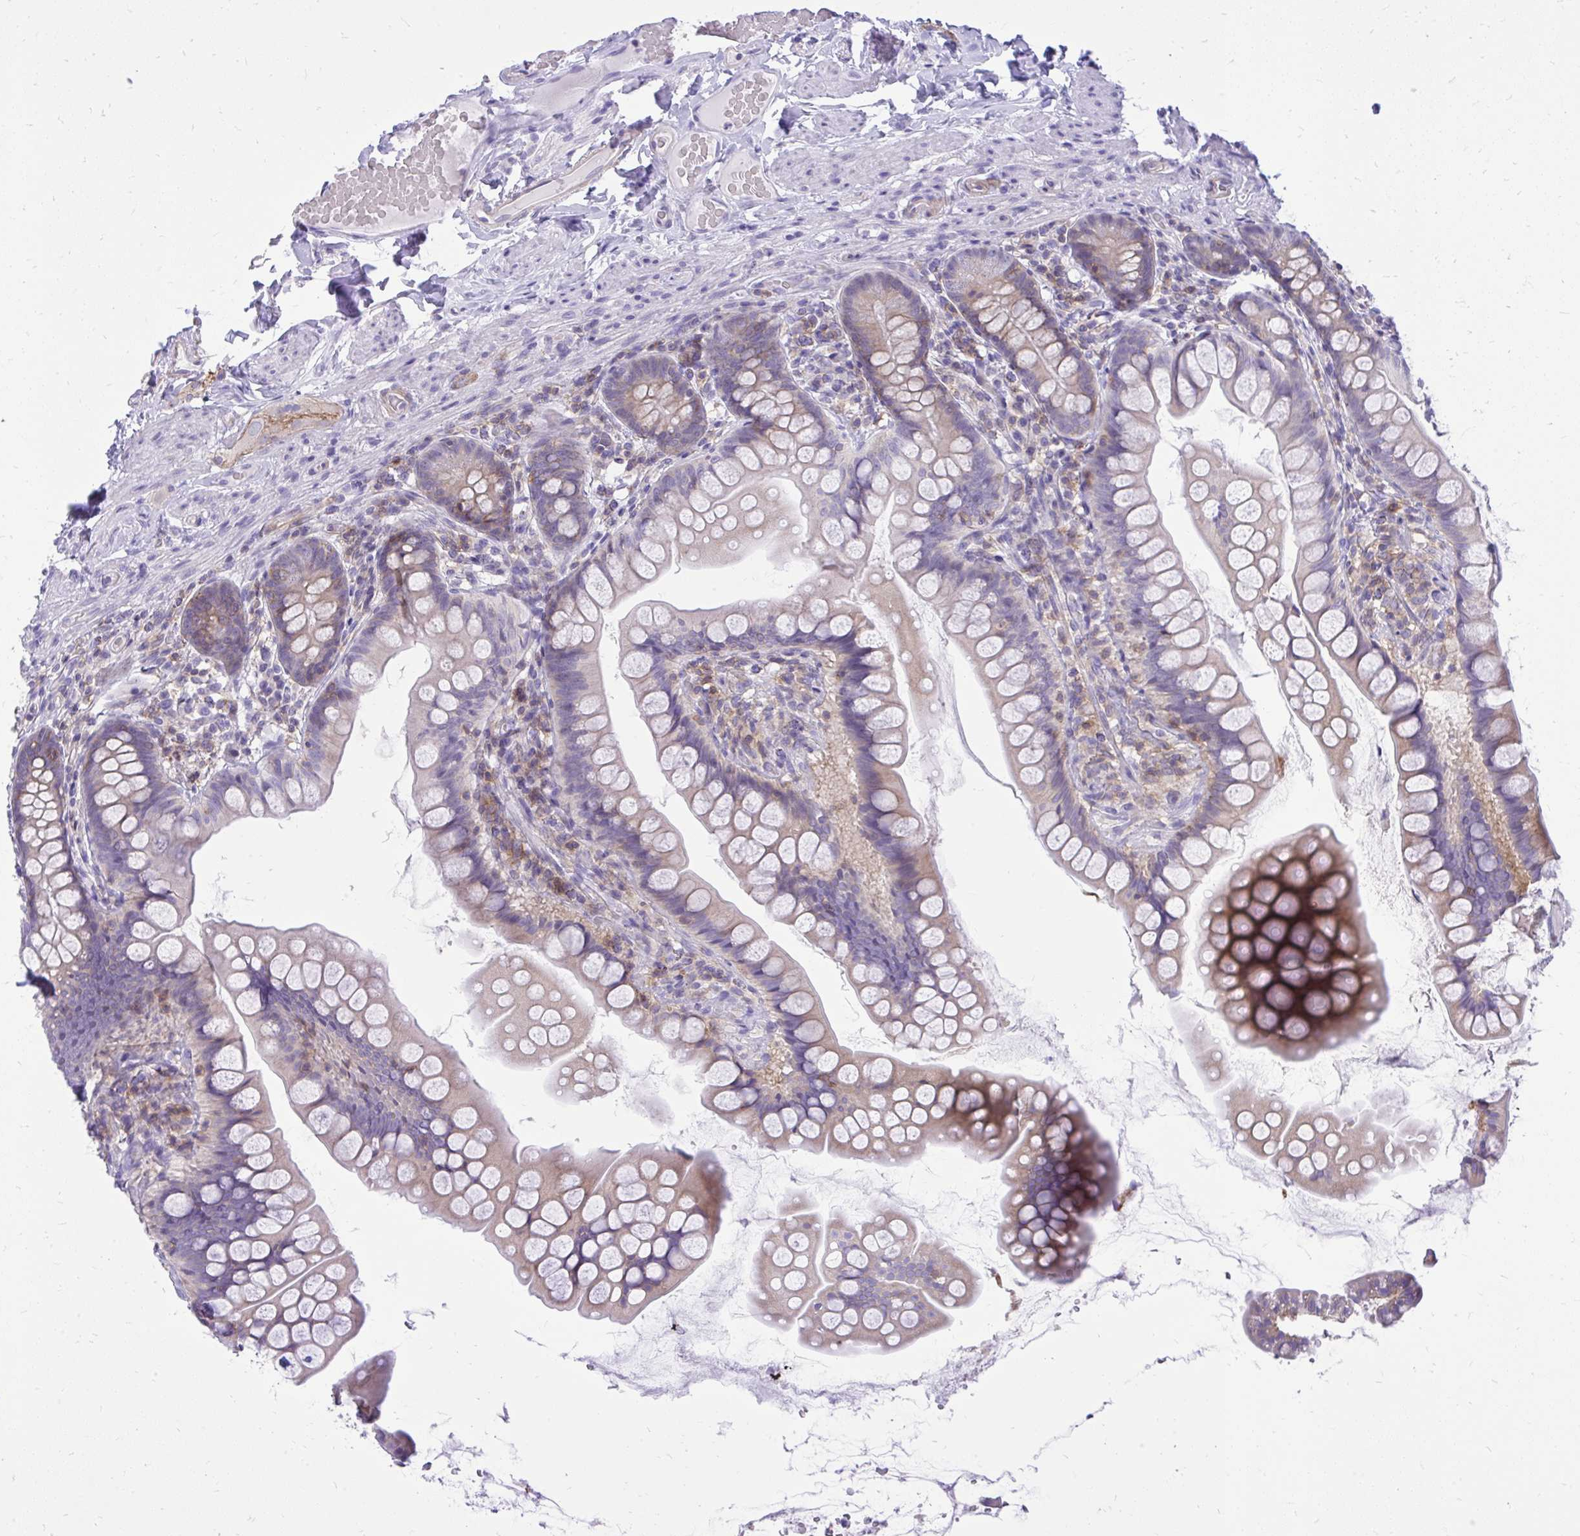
{"staining": {"intensity": "weak", "quantity": "25%-75%", "location": "cytoplasmic/membranous"}, "tissue": "small intestine", "cell_type": "Glandular cells", "image_type": "normal", "snomed": [{"axis": "morphology", "description": "Normal tissue, NOS"}, {"axis": "topography", "description": "Small intestine"}], "caption": "Small intestine stained with DAB immunohistochemistry reveals low levels of weak cytoplasmic/membranous staining in about 25%-75% of glandular cells. The protein is stained brown, and the nuclei are stained in blue (DAB IHC with brightfield microscopy, high magnification).", "gene": "GPRIN3", "patient": {"sex": "male", "age": 70}}